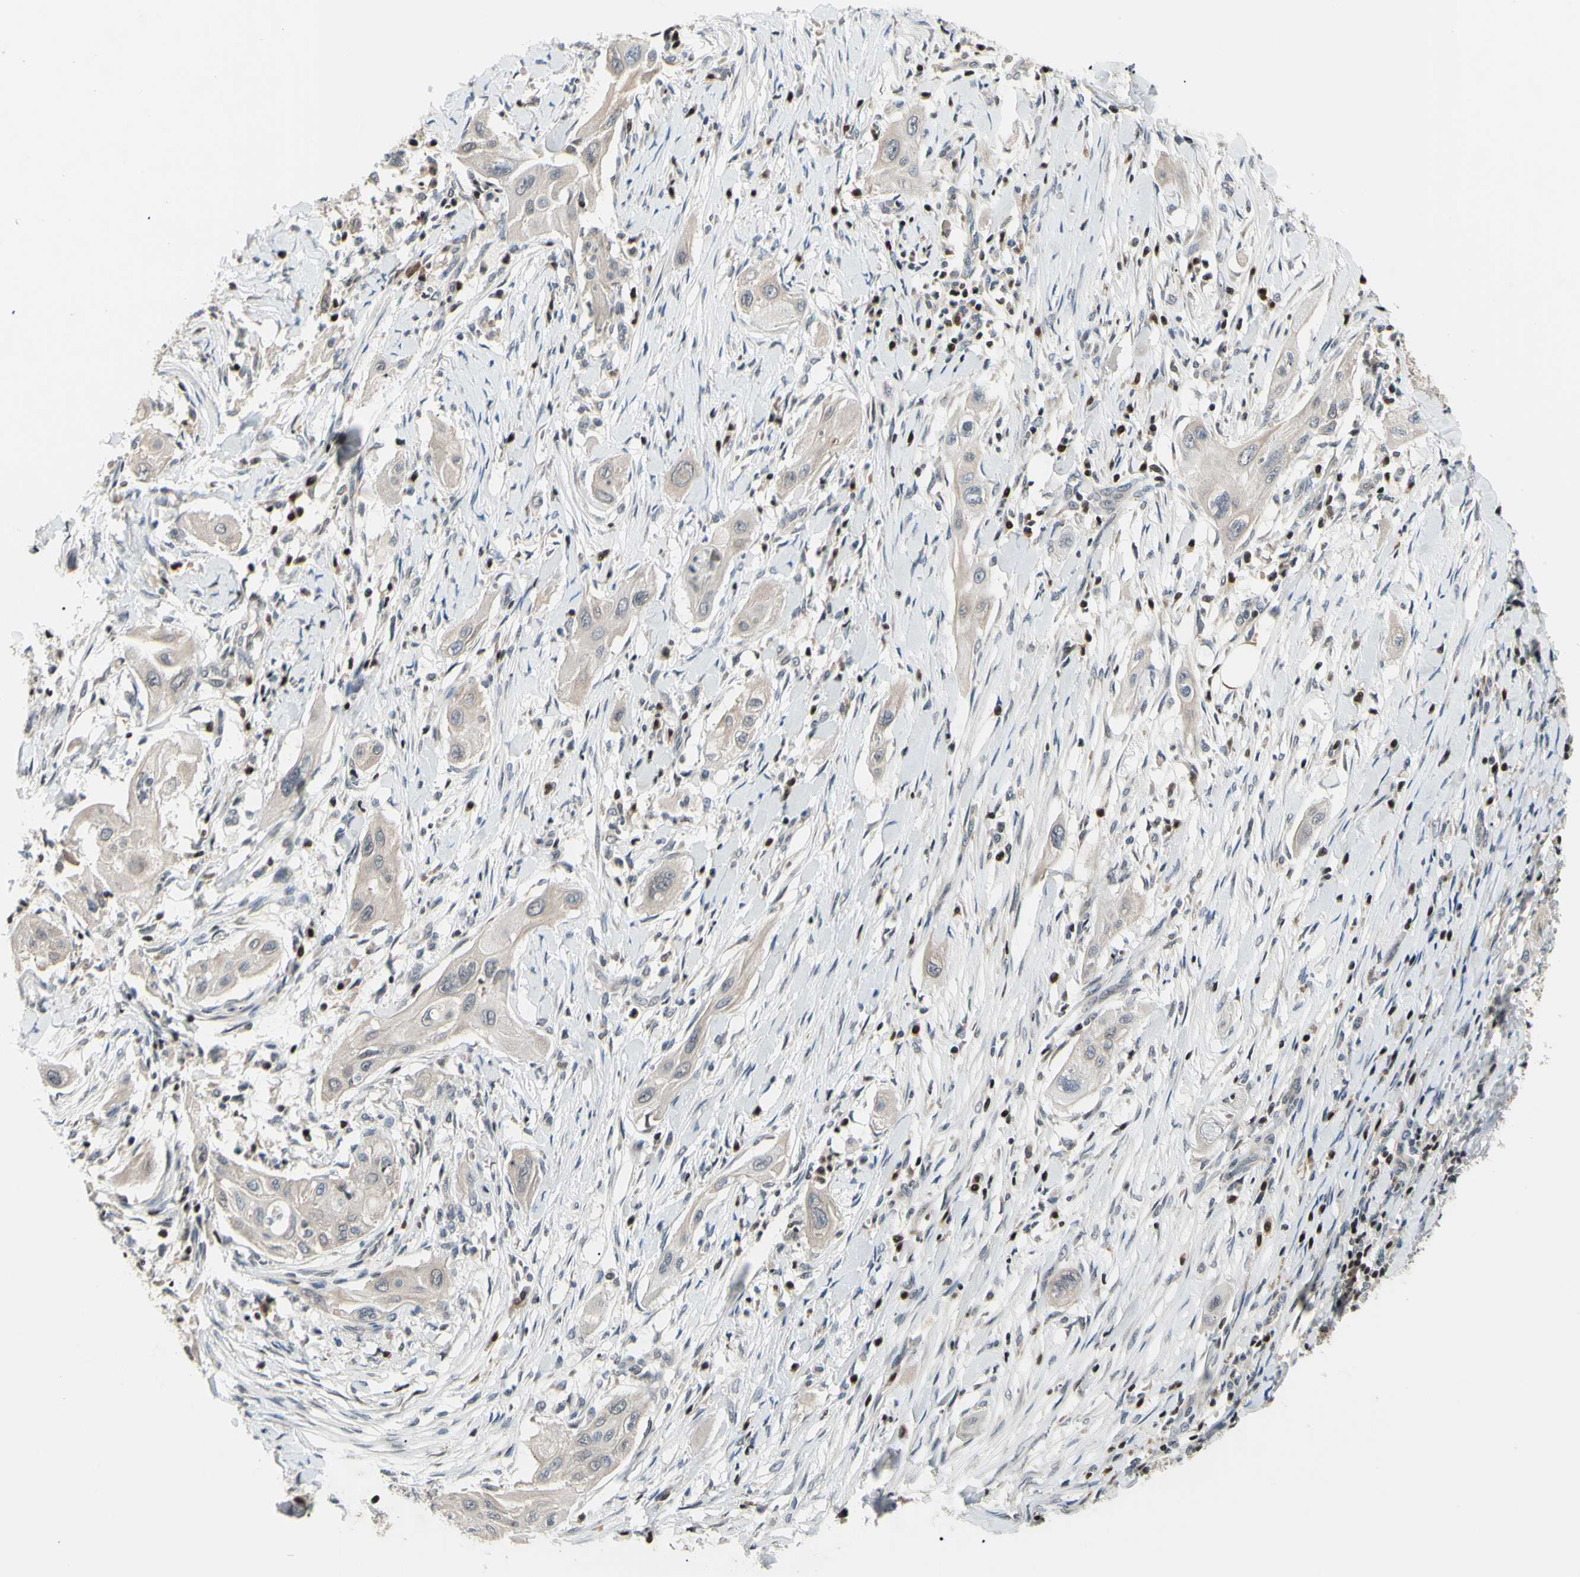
{"staining": {"intensity": "weak", "quantity": ">75%", "location": "cytoplasmic/membranous"}, "tissue": "lung cancer", "cell_type": "Tumor cells", "image_type": "cancer", "snomed": [{"axis": "morphology", "description": "Squamous cell carcinoma, NOS"}, {"axis": "topography", "description": "Lung"}], "caption": "DAB immunohistochemical staining of human lung cancer (squamous cell carcinoma) demonstrates weak cytoplasmic/membranous protein staining in about >75% of tumor cells. (IHC, brightfield microscopy, high magnification).", "gene": "SP4", "patient": {"sex": "female", "age": 47}}